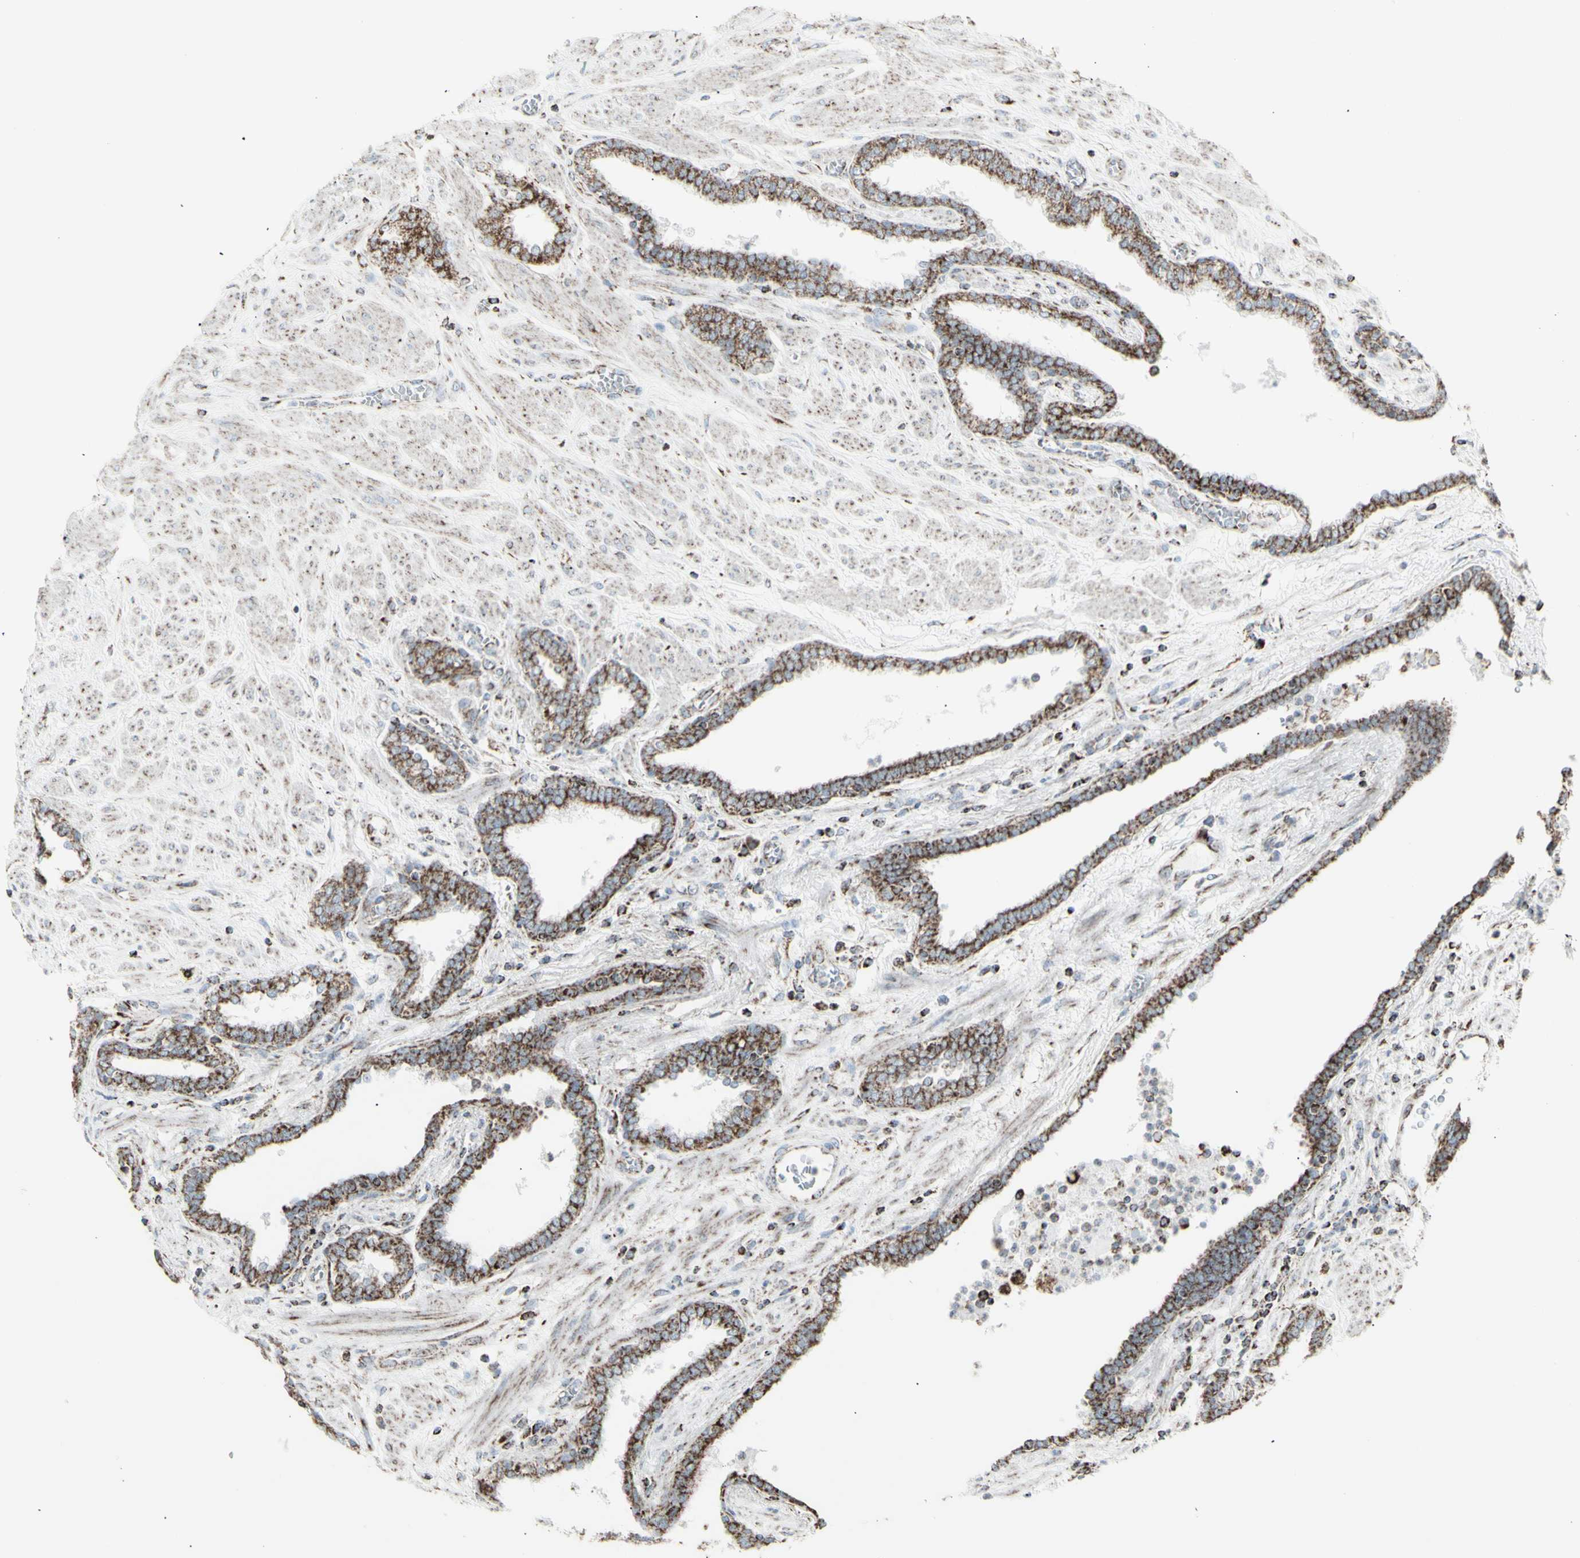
{"staining": {"intensity": "strong", "quantity": ">75%", "location": "cytoplasmic/membranous"}, "tissue": "prostate", "cell_type": "Glandular cells", "image_type": "normal", "snomed": [{"axis": "morphology", "description": "Normal tissue, NOS"}, {"axis": "topography", "description": "Prostate"}], "caption": "Brown immunohistochemical staining in unremarkable human prostate demonstrates strong cytoplasmic/membranous positivity in about >75% of glandular cells. Nuclei are stained in blue.", "gene": "PLGRKT", "patient": {"sex": "male", "age": 51}}